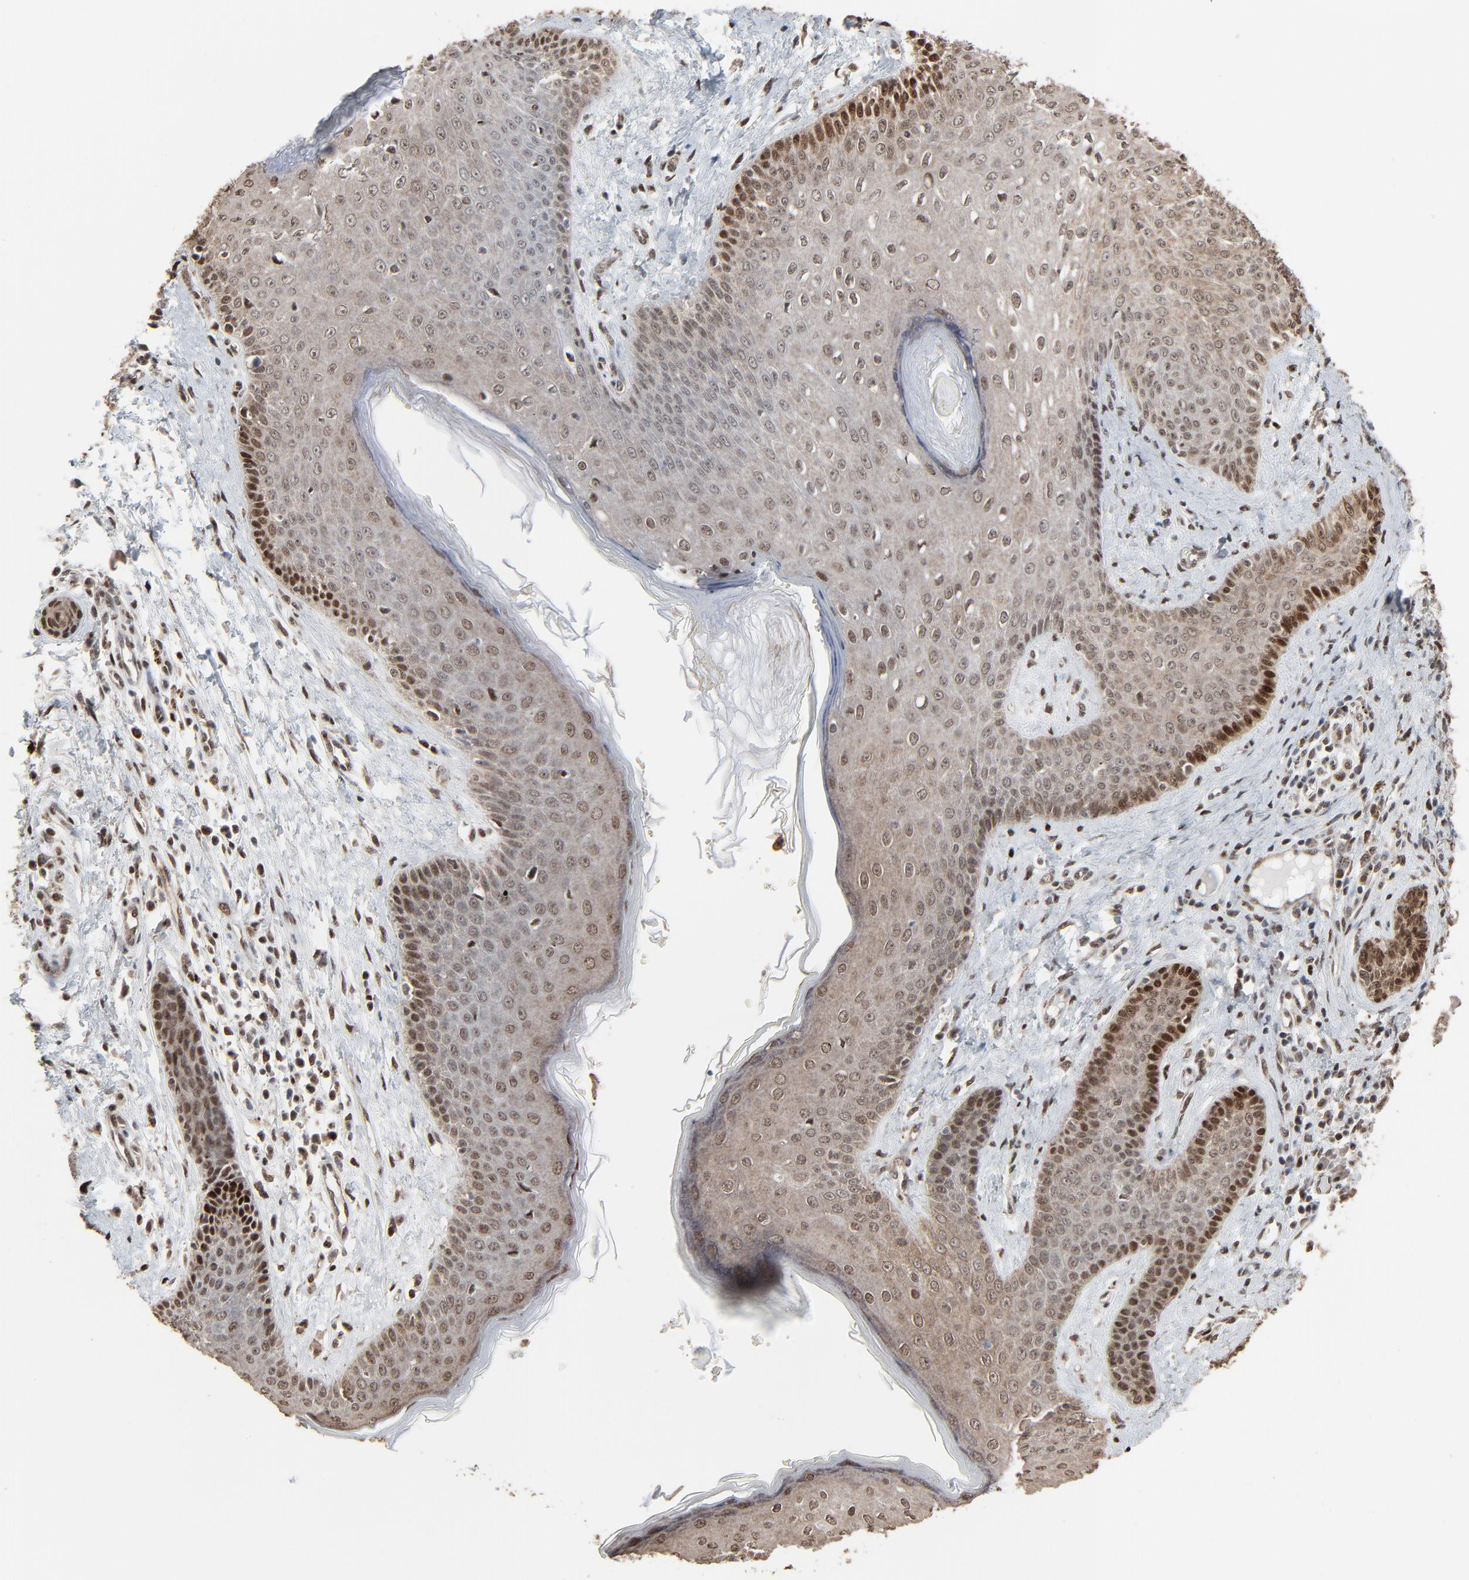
{"staining": {"intensity": "strong", "quantity": ">75%", "location": "cytoplasmic/membranous,nuclear"}, "tissue": "skin cancer", "cell_type": "Tumor cells", "image_type": "cancer", "snomed": [{"axis": "morphology", "description": "Basal cell carcinoma"}, {"axis": "topography", "description": "Skin"}], "caption": "Protein expression analysis of human skin cancer reveals strong cytoplasmic/membranous and nuclear staining in approximately >75% of tumor cells. (IHC, brightfield microscopy, high magnification).", "gene": "MEIS2", "patient": {"sex": "female", "age": 64}}